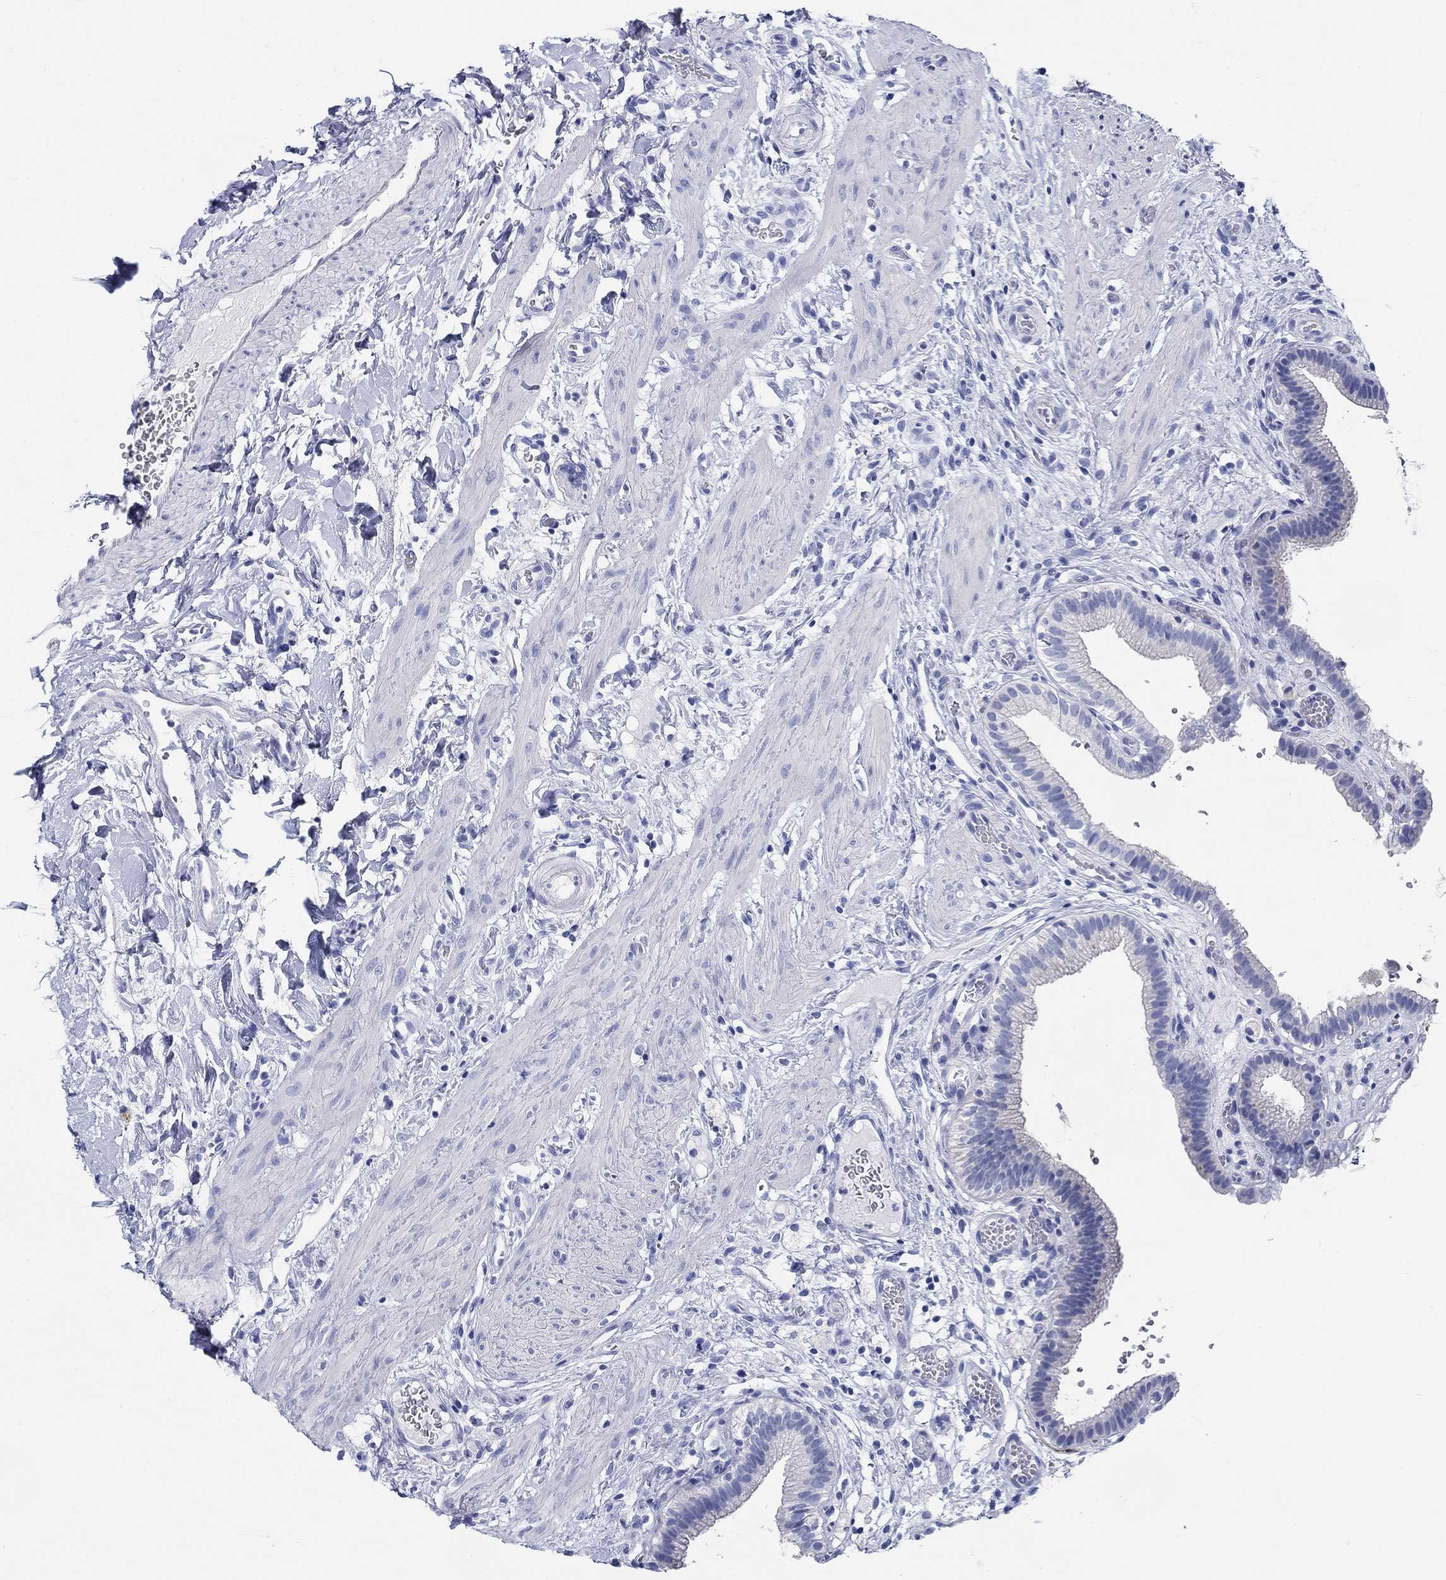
{"staining": {"intensity": "negative", "quantity": "none", "location": "none"}, "tissue": "gallbladder", "cell_type": "Glandular cells", "image_type": "normal", "snomed": [{"axis": "morphology", "description": "Normal tissue, NOS"}, {"axis": "topography", "description": "Gallbladder"}], "caption": "Image shows no significant protein staining in glandular cells of unremarkable gallbladder. (DAB IHC visualized using brightfield microscopy, high magnification).", "gene": "FBXO2", "patient": {"sex": "female", "age": 24}}